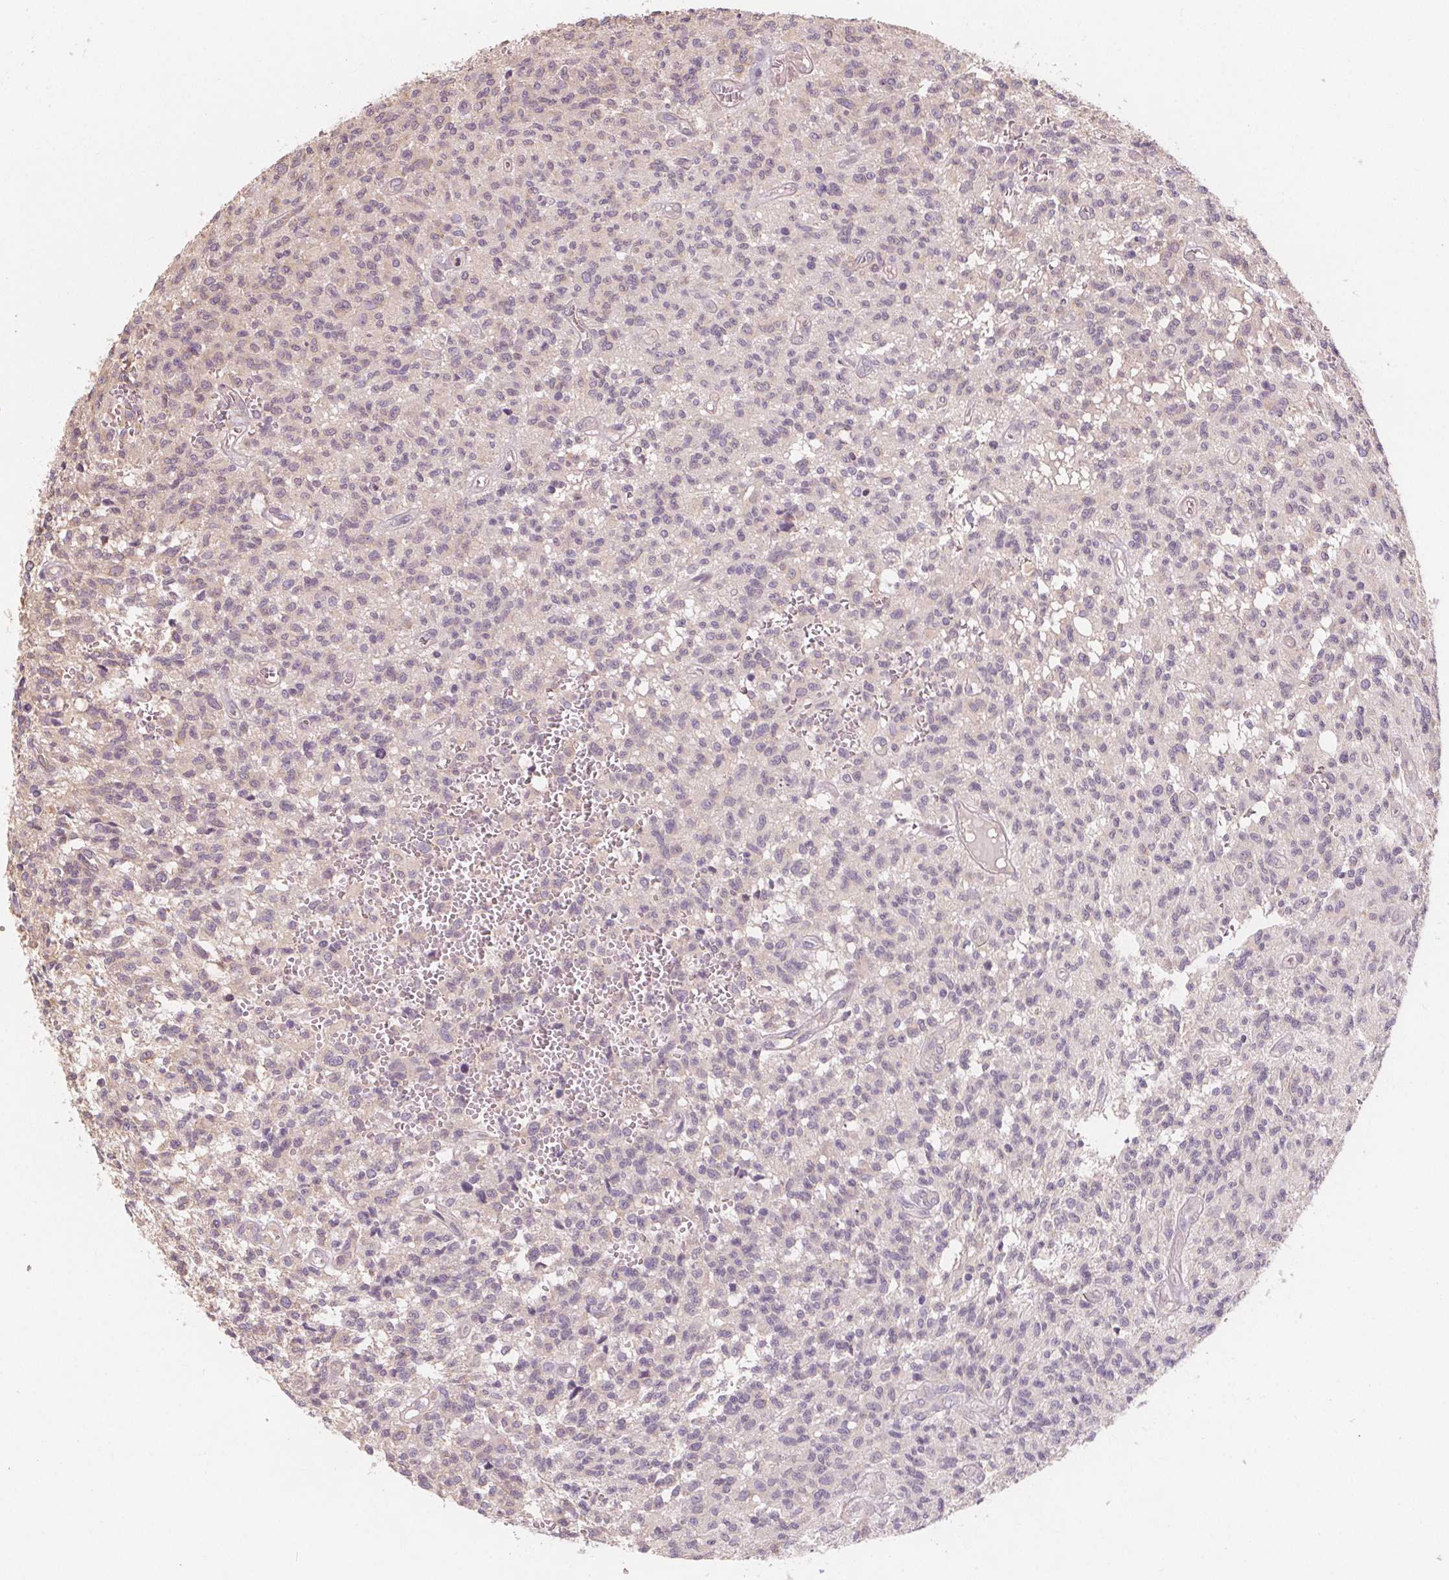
{"staining": {"intensity": "negative", "quantity": "none", "location": "none"}, "tissue": "glioma", "cell_type": "Tumor cells", "image_type": "cancer", "snomed": [{"axis": "morphology", "description": "Glioma, malignant, Low grade"}, {"axis": "topography", "description": "Brain"}], "caption": "Protein analysis of low-grade glioma (malignant) exhibits no significant staining in tumor cells. Brightfield microscopy of immunohistochemistry stained with DAB (brown) and hematoxylin (blue), captured at high magnification.", "gene": "TMEM80", "patient": {"sex": "male", "age": 64}}